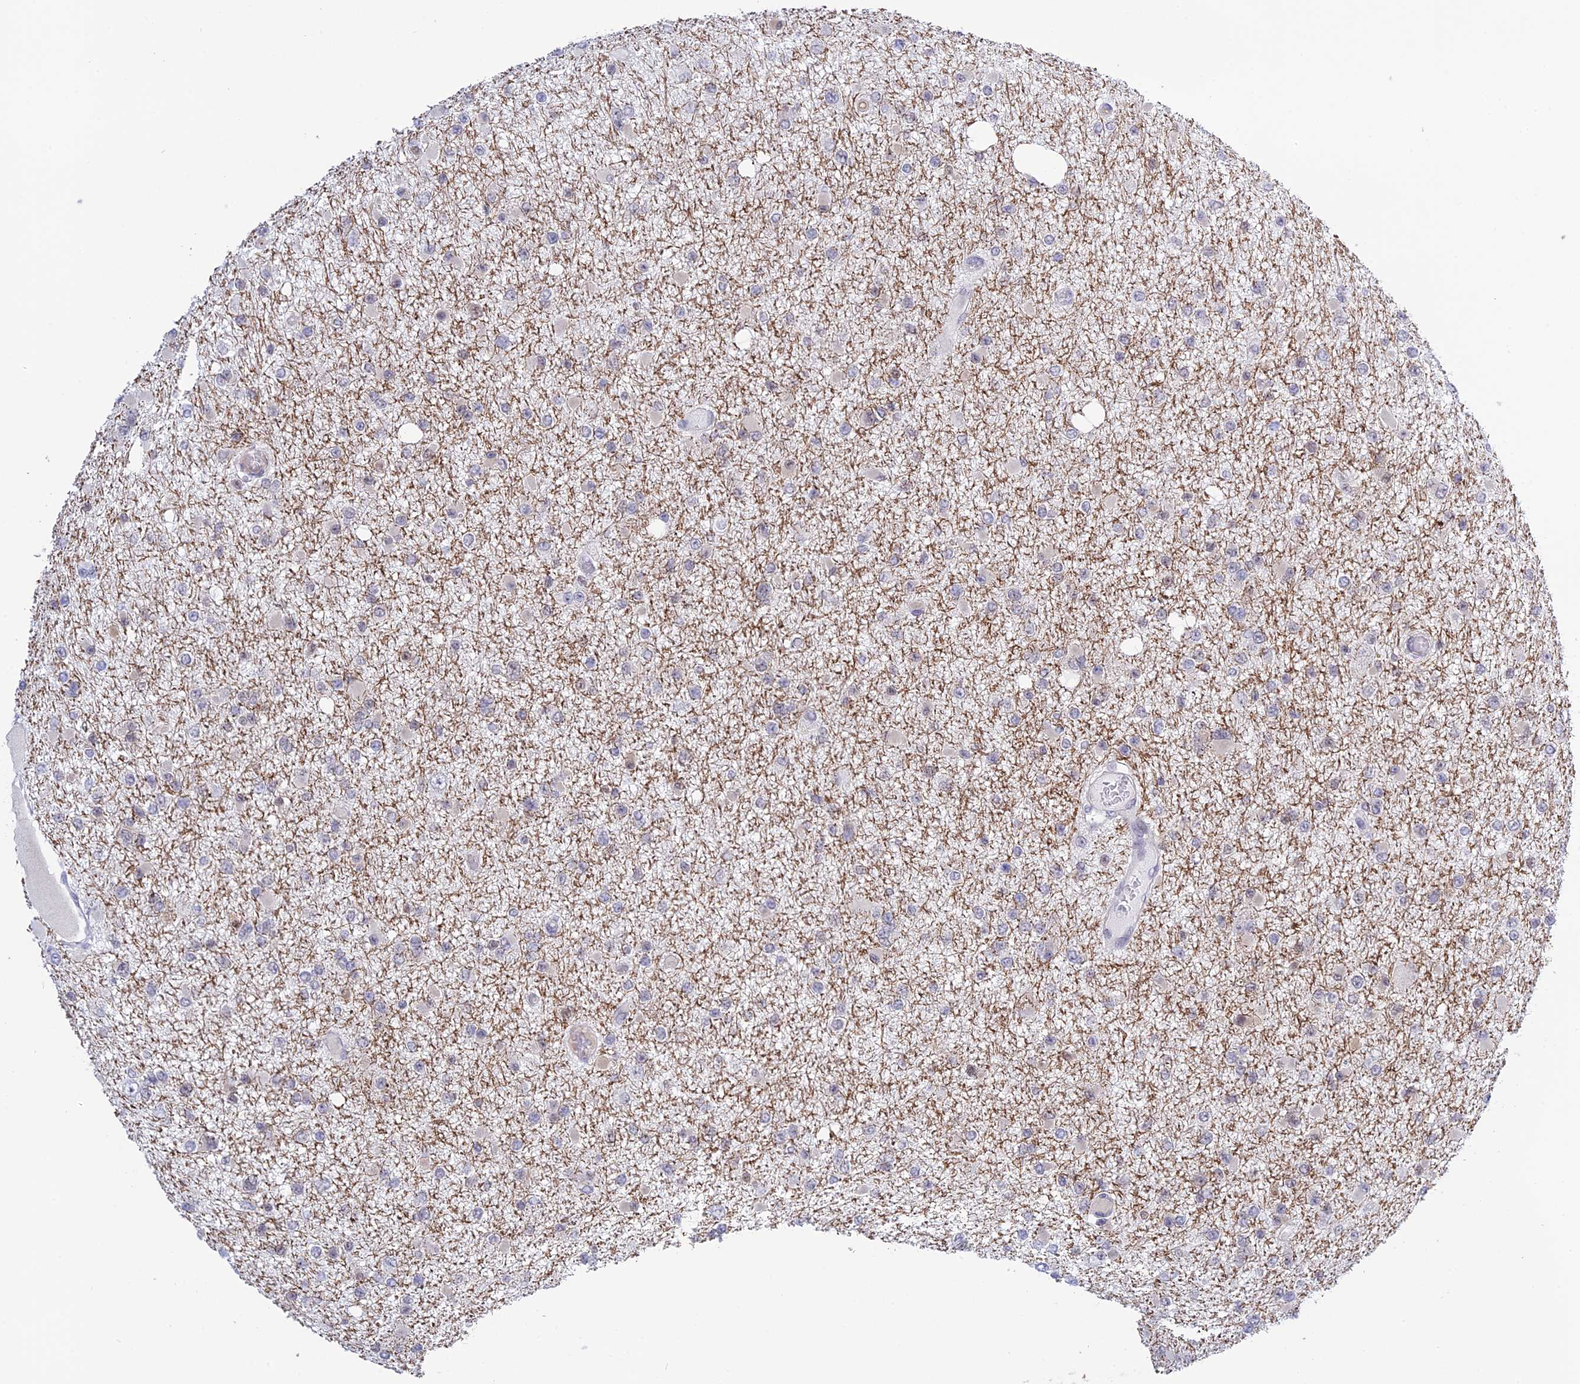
{"staining": {"intensity": "negative", "quantity": "none", "location": "none"}, "tissue": "glioma", "cell_type": "Tumor cells", "image_type": "cancer", "snomed": [{"axis": "morphology", "description": "Glioma, malignant, Low grade"}, {"axis": "topography", "description": "Brain"}], "caption": "Immunohistochemical staining of glioma displays no significant positivity in tumor cells. The staining was performed using DAB to visualize the protein expression in brown, while the nuclei were stained in blue with hematoxylin (Magnification: 20x).", "gene": "TCEA1", "patient": {"sex": "female", "age": 22}}